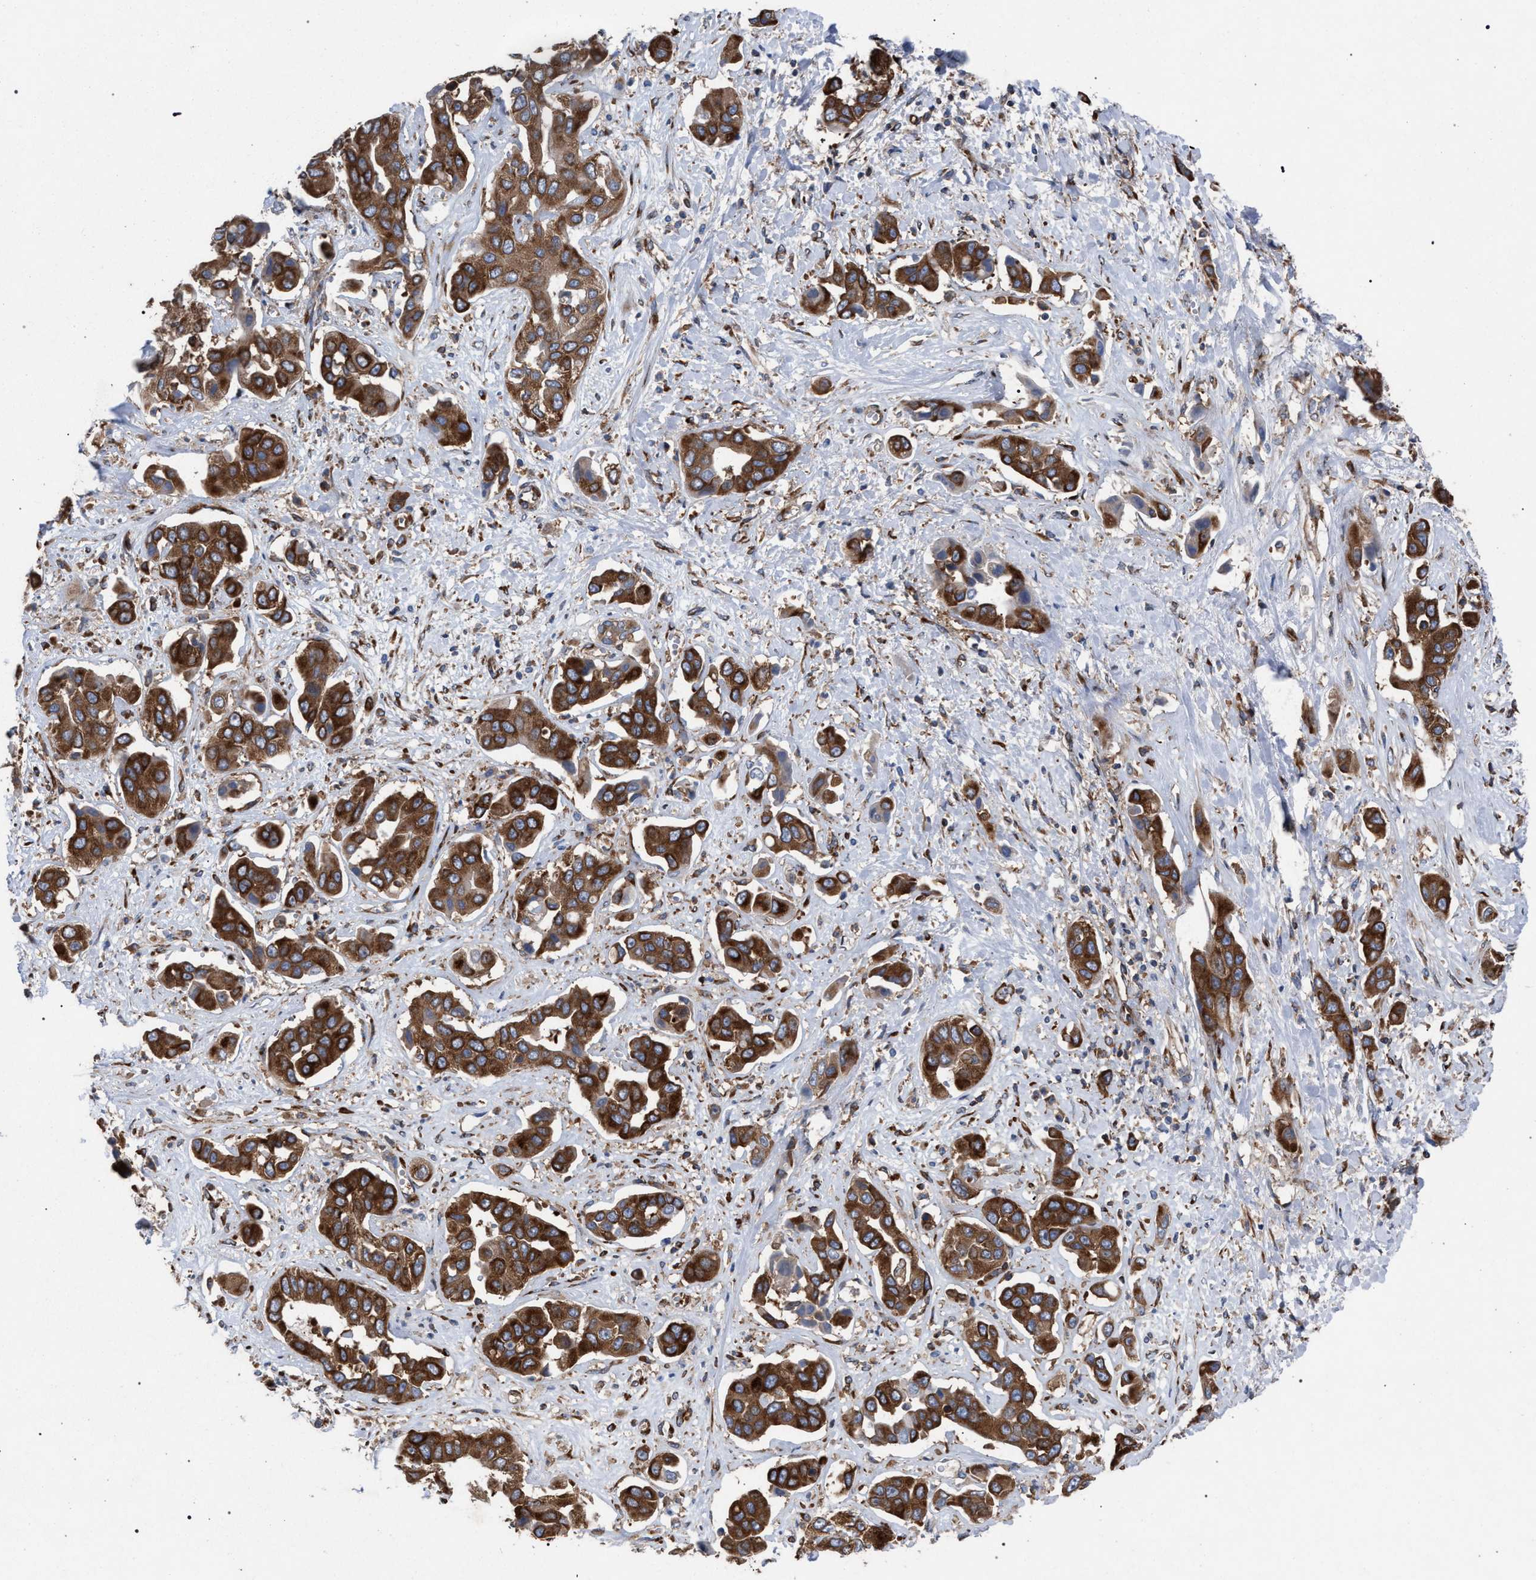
{"staining": {"intensity": "strong", "quantity": ">75%", "location": "cytoplasmic/membranous"}, "tissue": "liver cancer", "cell_type": "Tumor cells", "image_type": "cancer", "snomed": [{"axis": "morphology", "description": "Cholangiocarcinoma"}, {"axis": "topography", "description": "Liver"}], "caption": "High-magnification brightfield microscopy of liver cholangiocarcinoma stained with DAB (3,3'-diaminobenzidine) (brown) and counterstained with hematoxylin (blue). tumor cells exhibit strong cytoplasmic/membranous staining is seen in approximately>75% of cells. (IHC, brightfield microscopy, high magnification).", "gene": "CDR2L", "patient": {"sex": "female", "age": 52}}